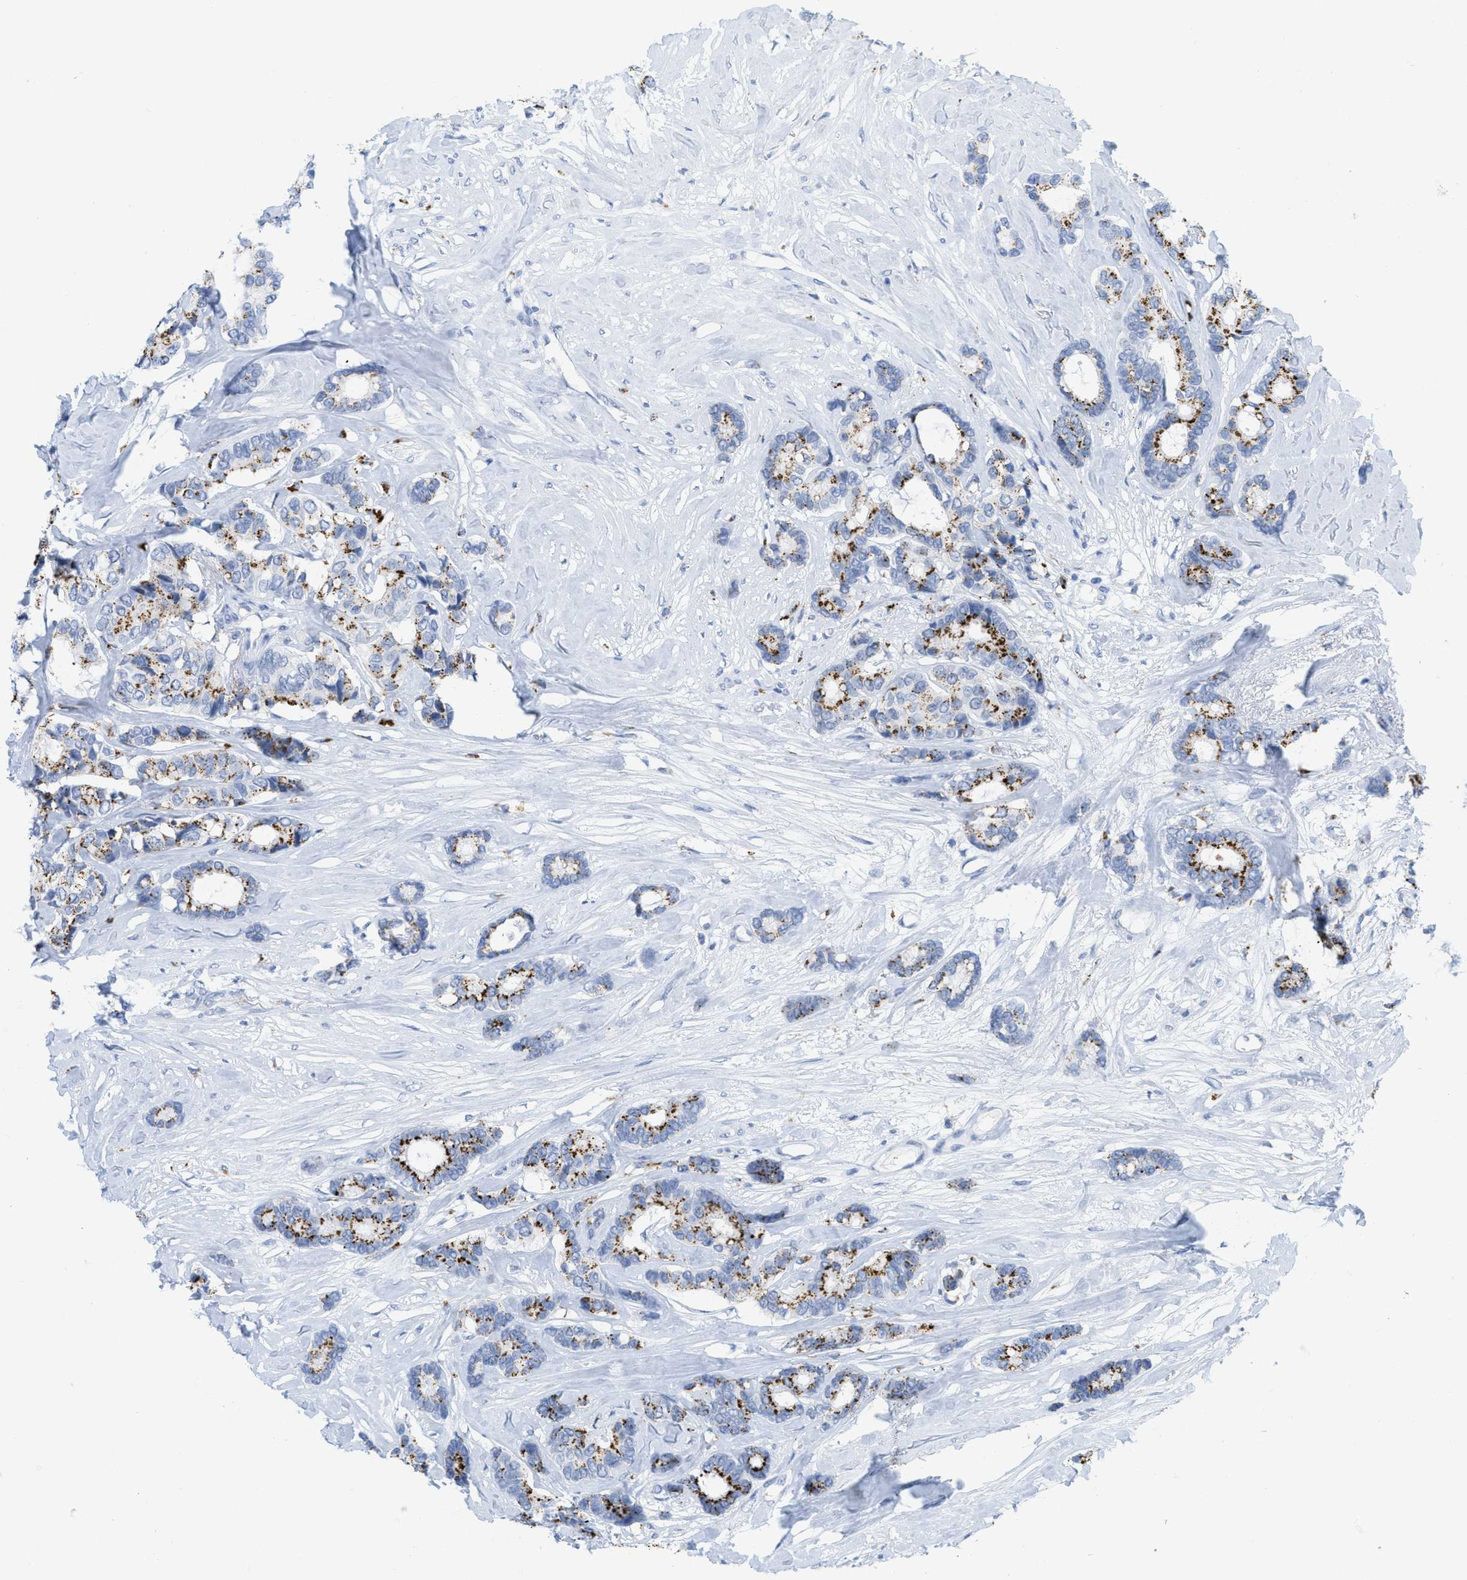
{"staining": {"intensity": "strong", "quantity": ">75%", "location": "cytoplasmic/membranous"}, "tissue": "breast cancer", "cell_type": "Tumor cells", "image_type": "cancer", "snomed": [{"axis": "morphology", "description": "Duct carcinoma"}, {"axis": "topography", "description": "Breast"}], "caption": "IHC (DAB (3,3'-diaminobenzidine)) staining of human breast intraductal carcinoma demonstrates strong cytoplasmic/membranous protein expression in approximately >75% of tumor cells.", "gene": "WDR4", "patient": {"sex": "female", "age": 87}}